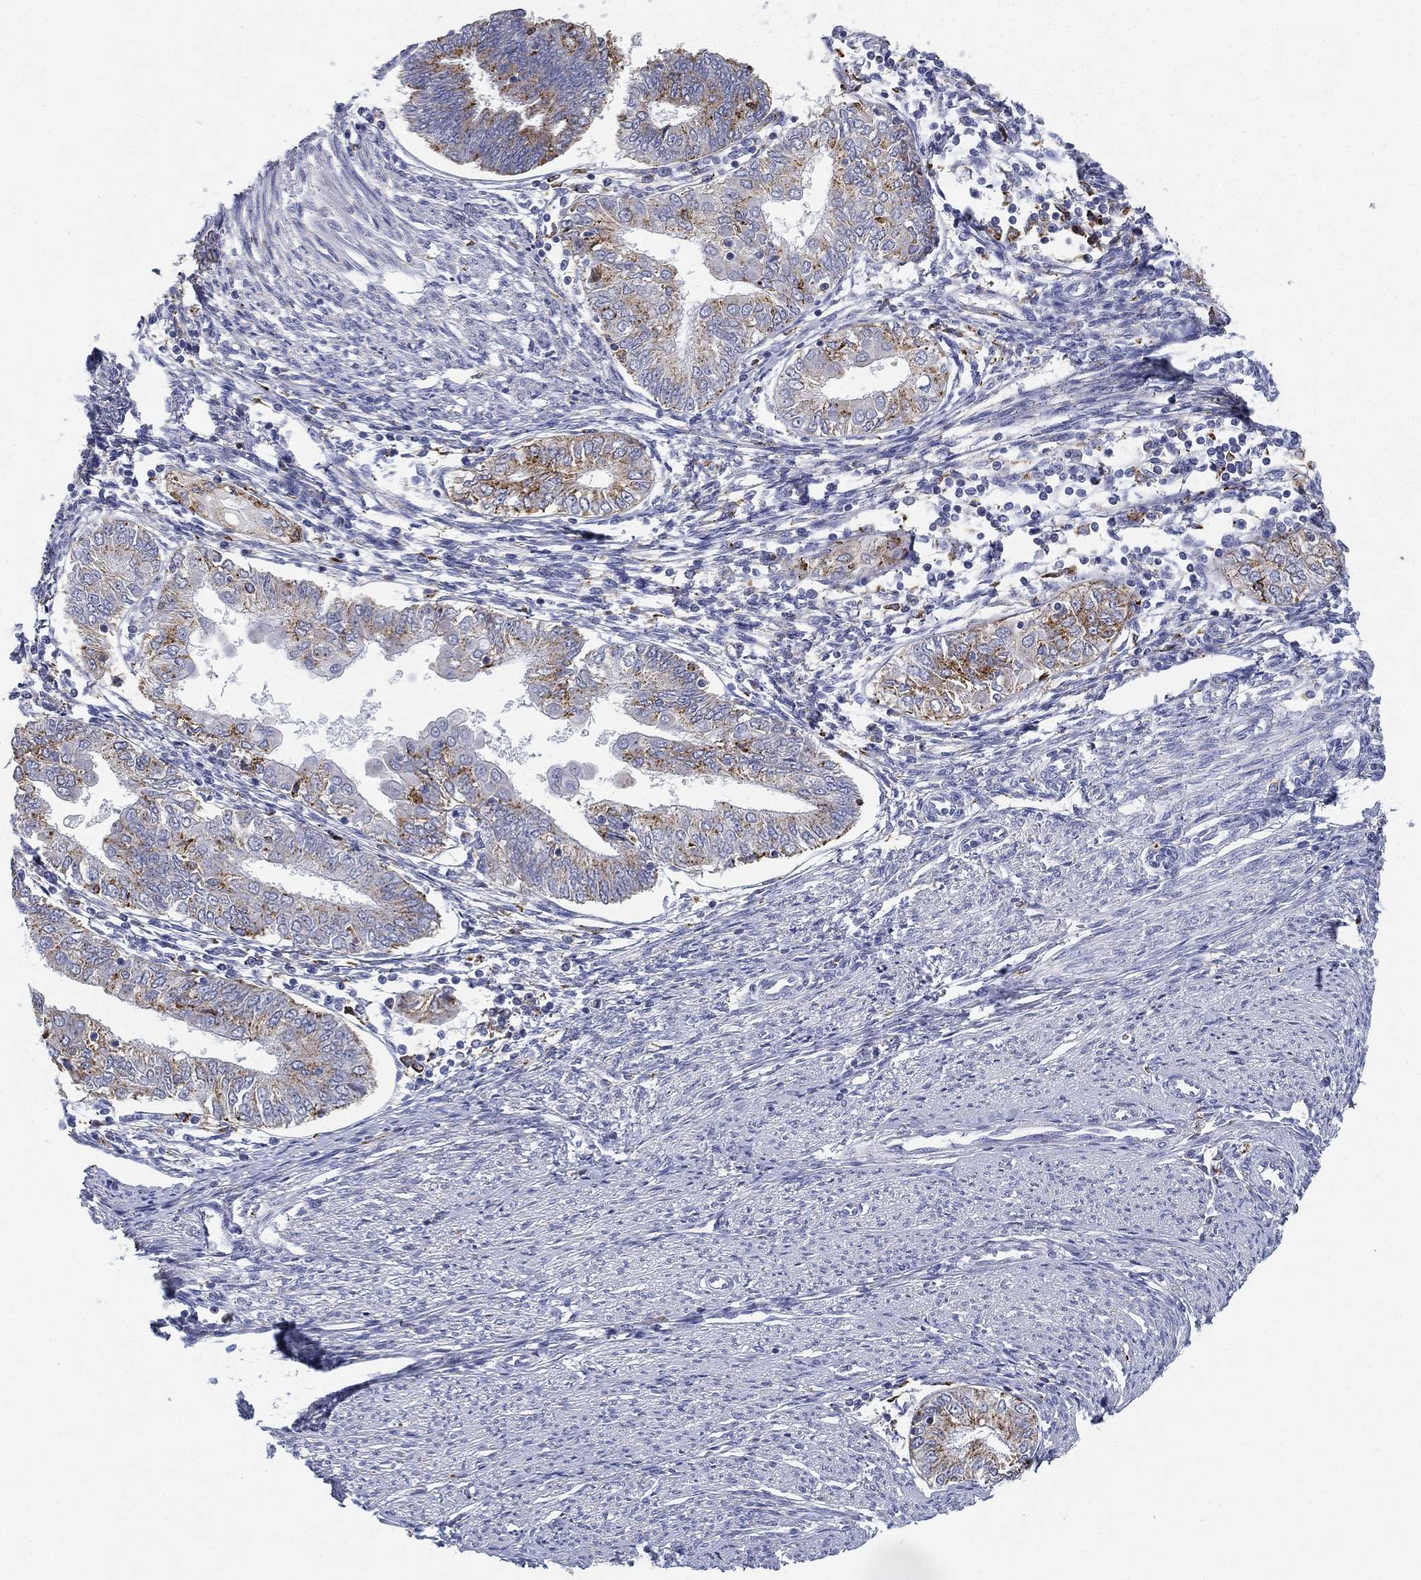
{"staining": {"intensity": "moderate", "quantity": "<25%", "location": "cytoplasmic/membranous"}, "tissue": "endometrial cancer", "cell_type": "Tumor cells", "image_type": "cancer", "snomed": [{"axis": "morphology", "description": "Adenocarcinoma, NOS"}, {"axis": "topography", "description": "Endometrium"}], "caption": "Endometrial adenocarcinoma stained for a protein (brown) reveals moderate cytoplasmic/membranous positive positivity in about <25% of tumor cells.", "gene": "NPC2", "patient": {"sex": "female", "age": 68}}